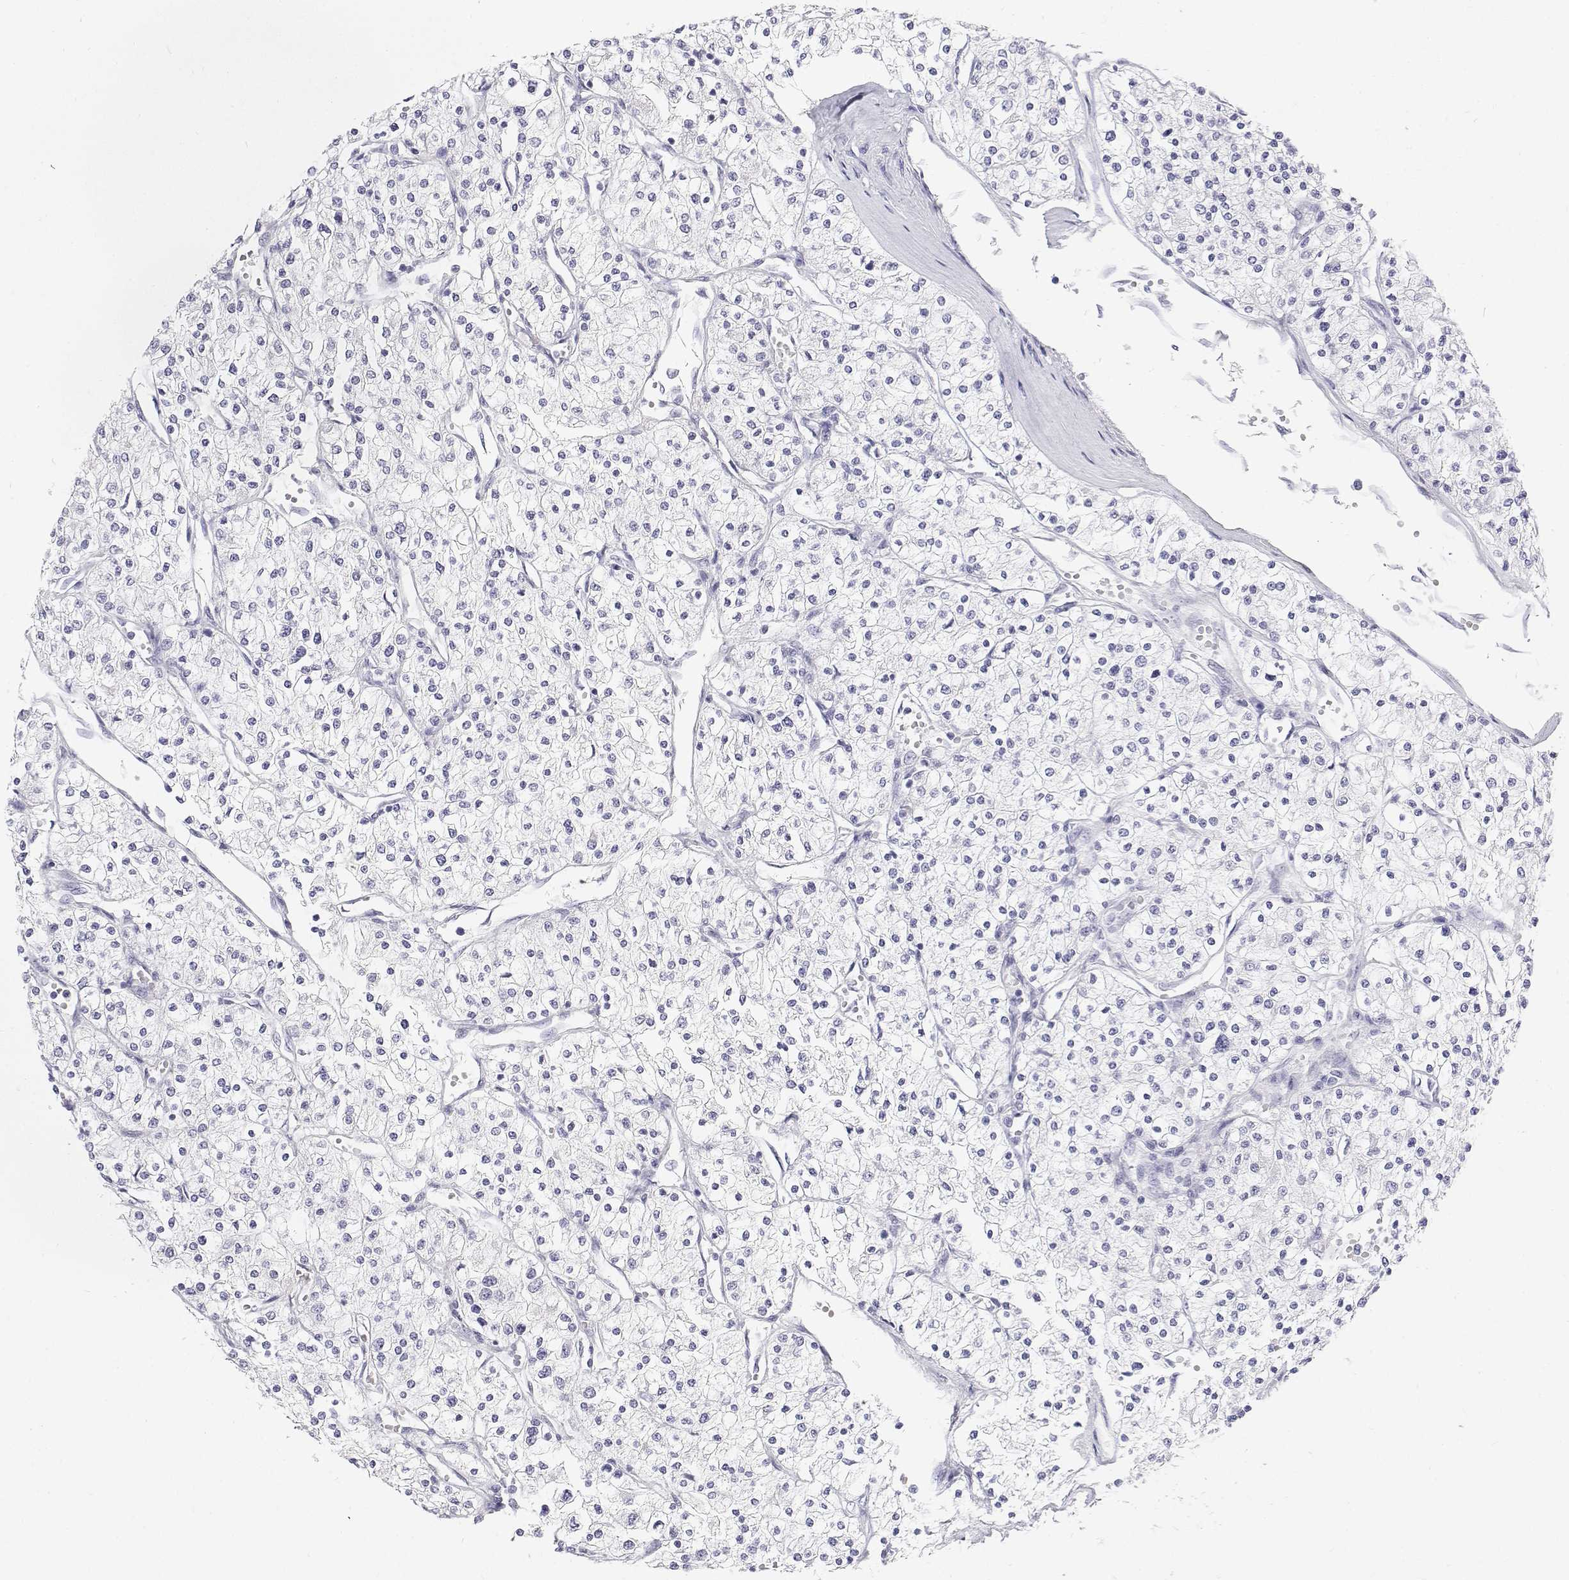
{"staining": {"intensity": "negative", "quantity": "none", "location": "none"}, "tissue": "renal cancer", "cell_type": "Tumor cells", "image_type": "cancer", "snomed": [{"axis": "morphology", "description": "Adenocarcinoma, NOS"}, {"axis": "topography", "description": "Kidney"}], "caption": "Immunohistochemistry (IHC) of renal cancer demonstrates no expression in tumor cells. Nuclei are stained in blue.", "gene": "NCR2", "patient": {"sex": "male", "age": 80}}